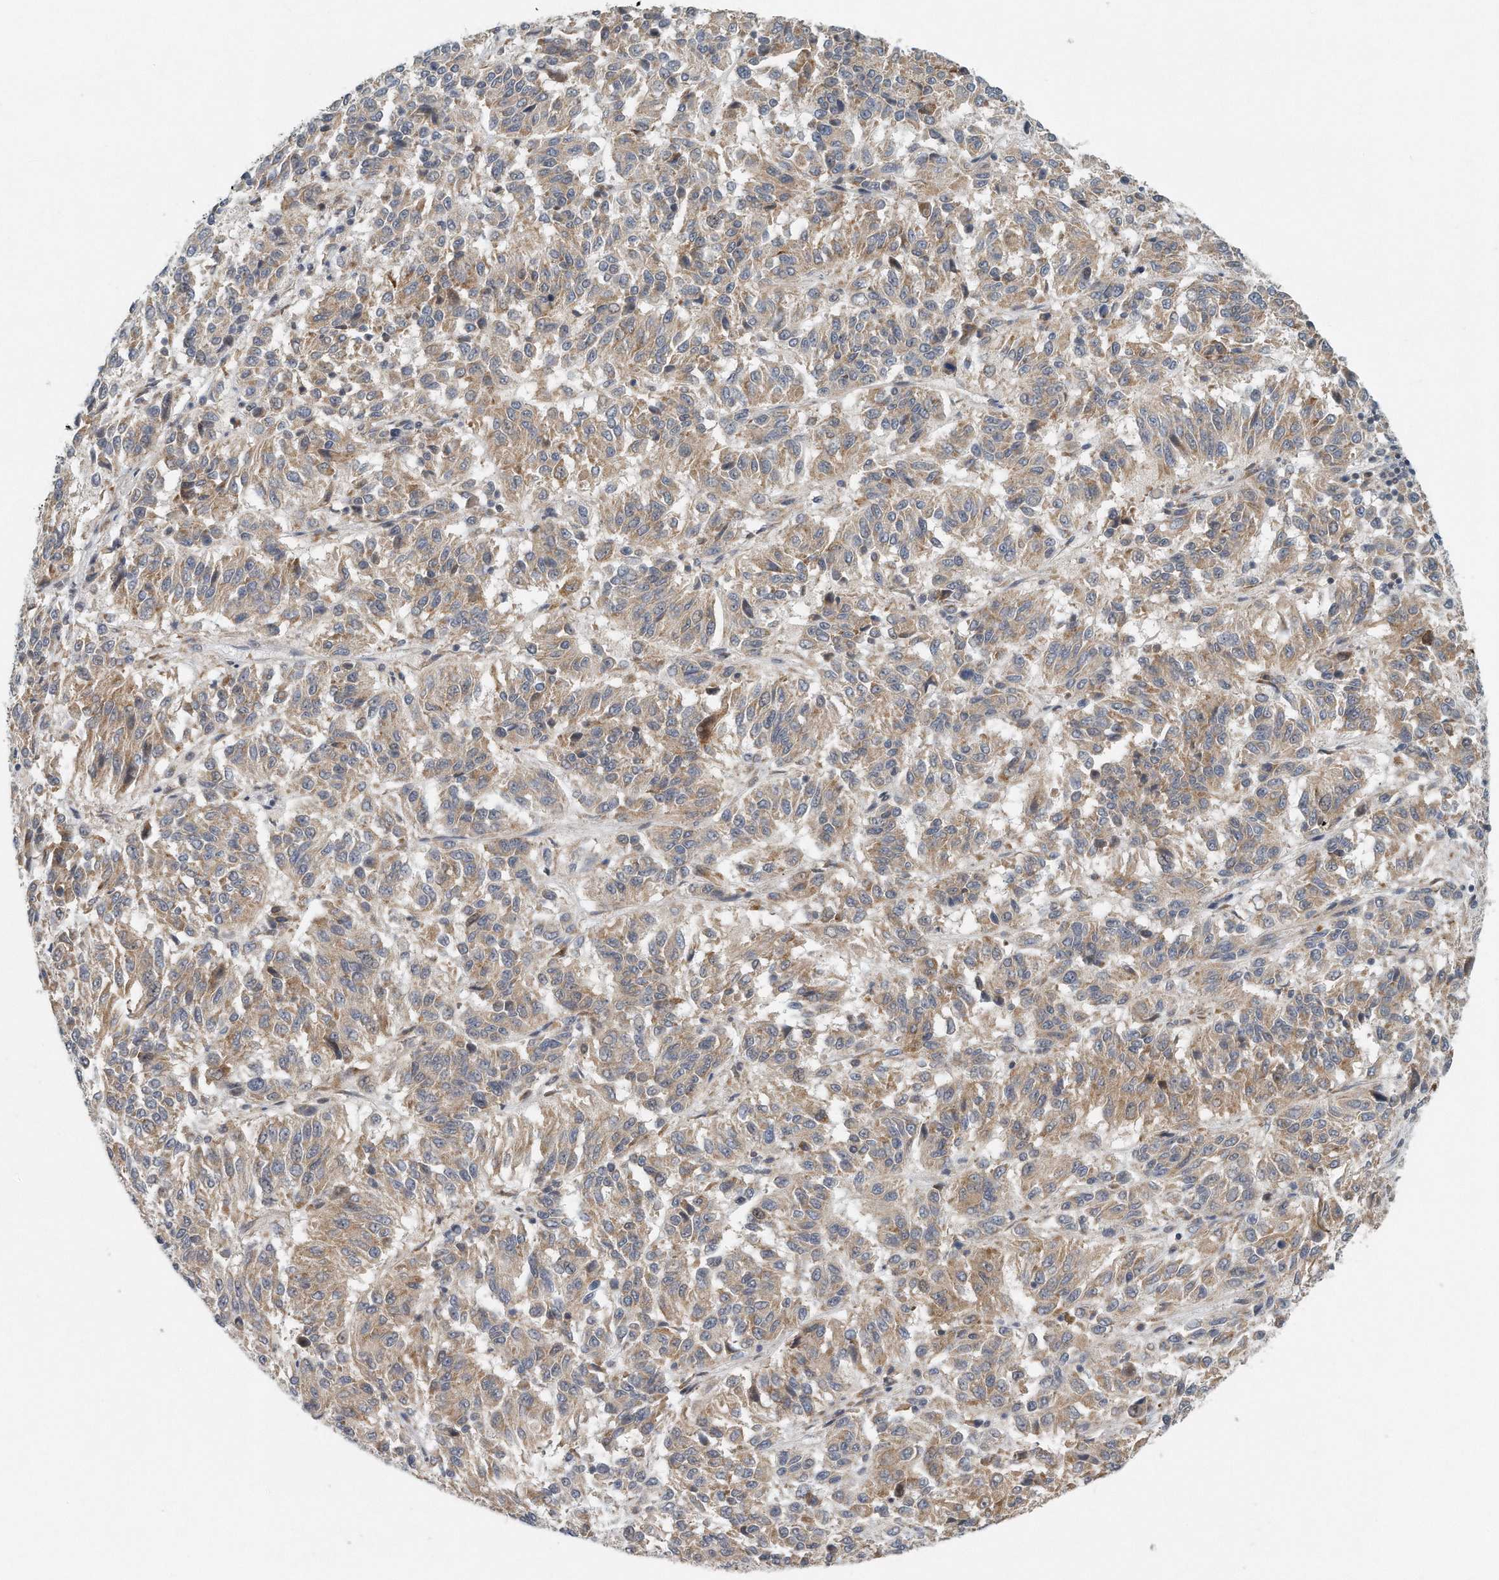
{"staining": {"intensity": "weak", "quantity": ">75%", "location": "cytoplasmic/membranous"}, "tissue": "melanoma", "cell_type": "Tumor cells", "image_type": "cancer", "snomed": [{"axis": "morphology", "description": "Malignant melanoma, Metastatic site"}, {"axis": "topography", "description": "Lung"}], "caption": "The immunohistochemical stain shows weak cytoplasmic/membranous expression in tumor cells of melanoma tissue.", "gene": "VLDLR", "patient": {"sex": "male", "age": 64}}